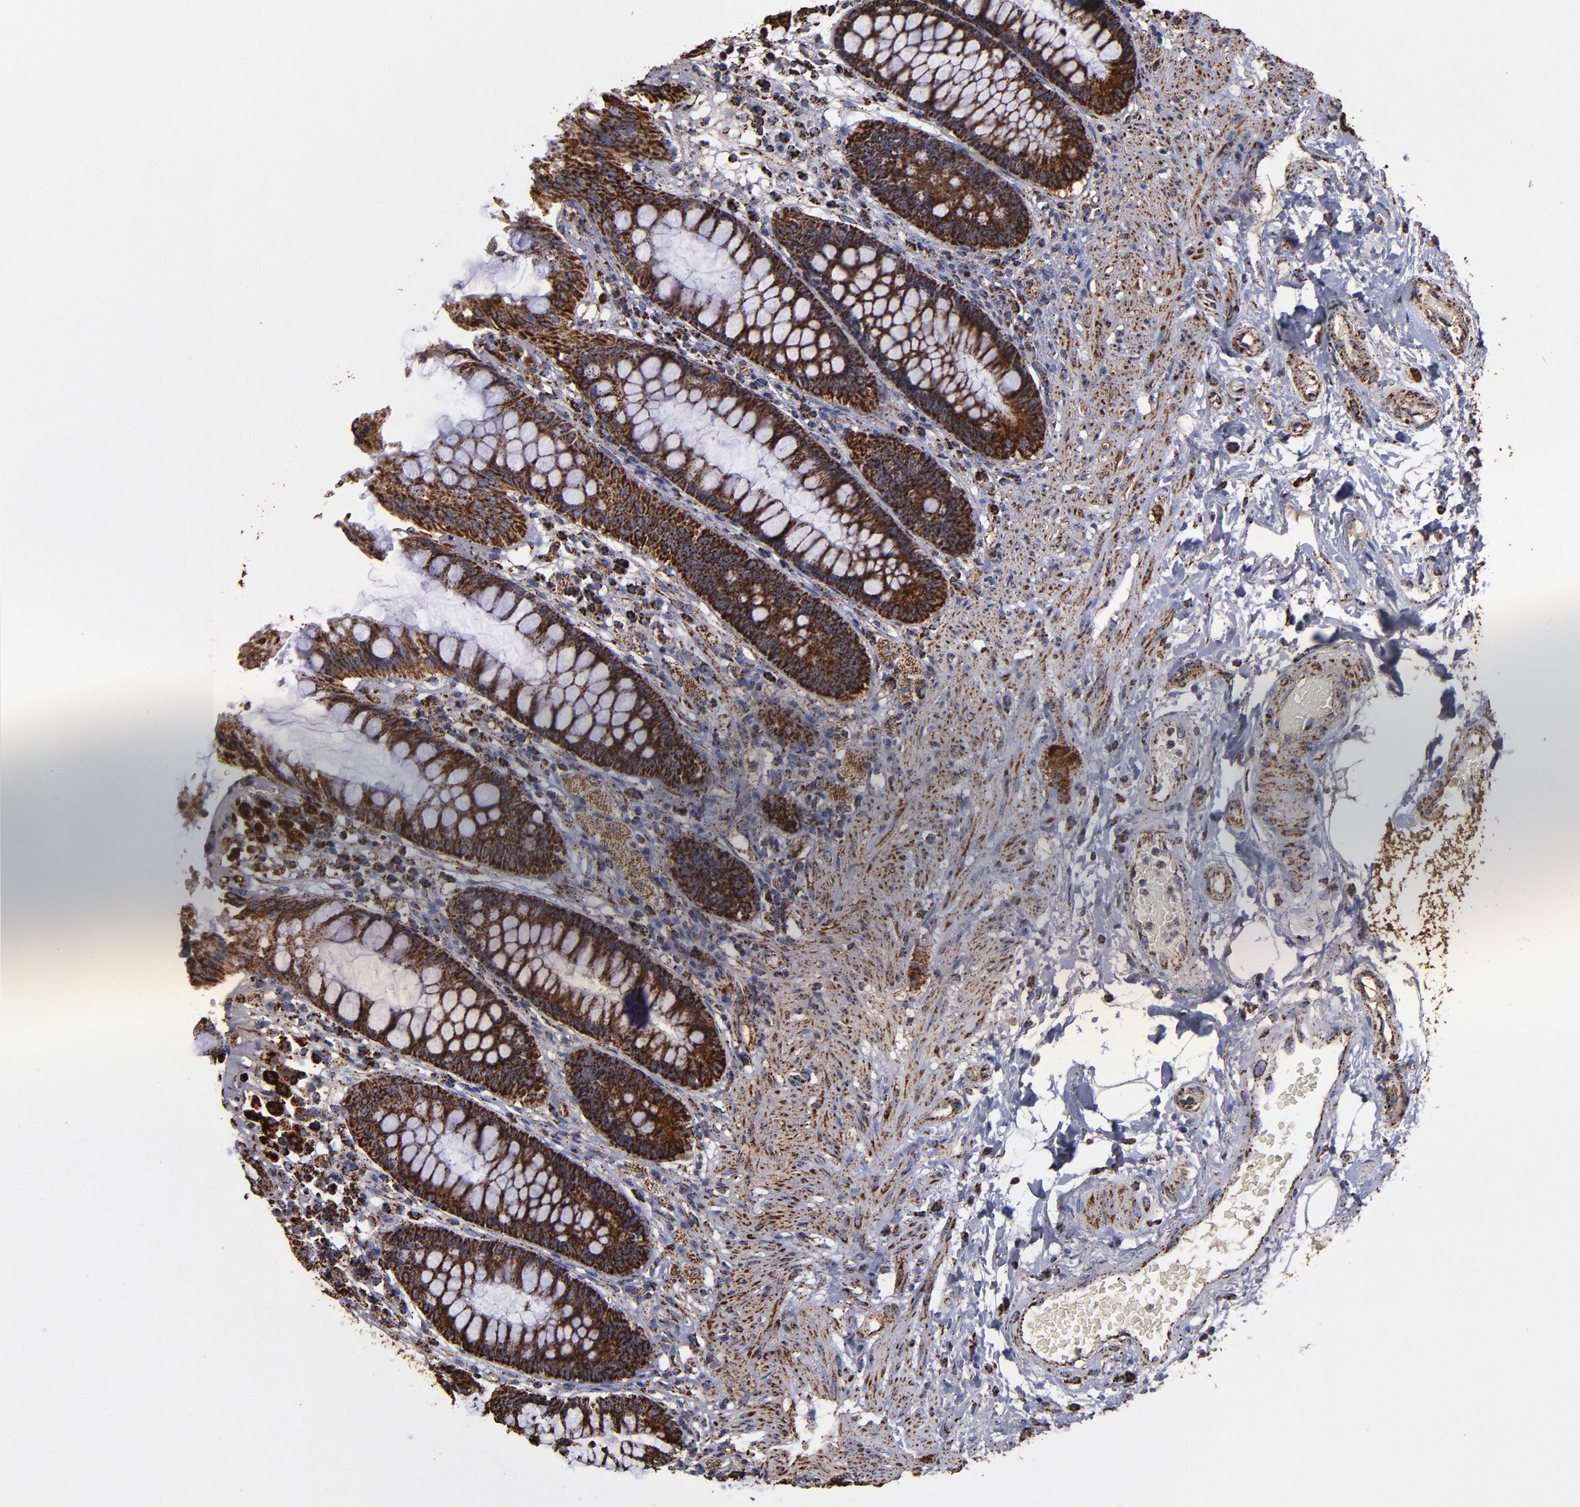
{"staining": {"intensity": "moderate", "quantity": ">75%", "location": "cytoplasmic/membranous"}, "tissue": "rectum", "cell_type": "Glandular cells", "image_type": "normal", "snomed": [{"axis": "morphology", "description": "Normal tissue, NOS"}, {"axis": "topography", "description": "Rectum"}], "caption": "Immunohistochemistry (IHC) staining of normal rectum, which reveals medium levels of moderate cytoplasmic/membranous positivity in approximately >75% of glandular cells indicating moderate cytoplasmic/membranous protein positivity. The staining was performed using DAB (3,3'-diaminobenzidine) (brown) for protein detection and nuclei were counterstained in hematoxylin (blue).", "gene": "SOD2", "patient": {"sex": "female", "age": 46}}